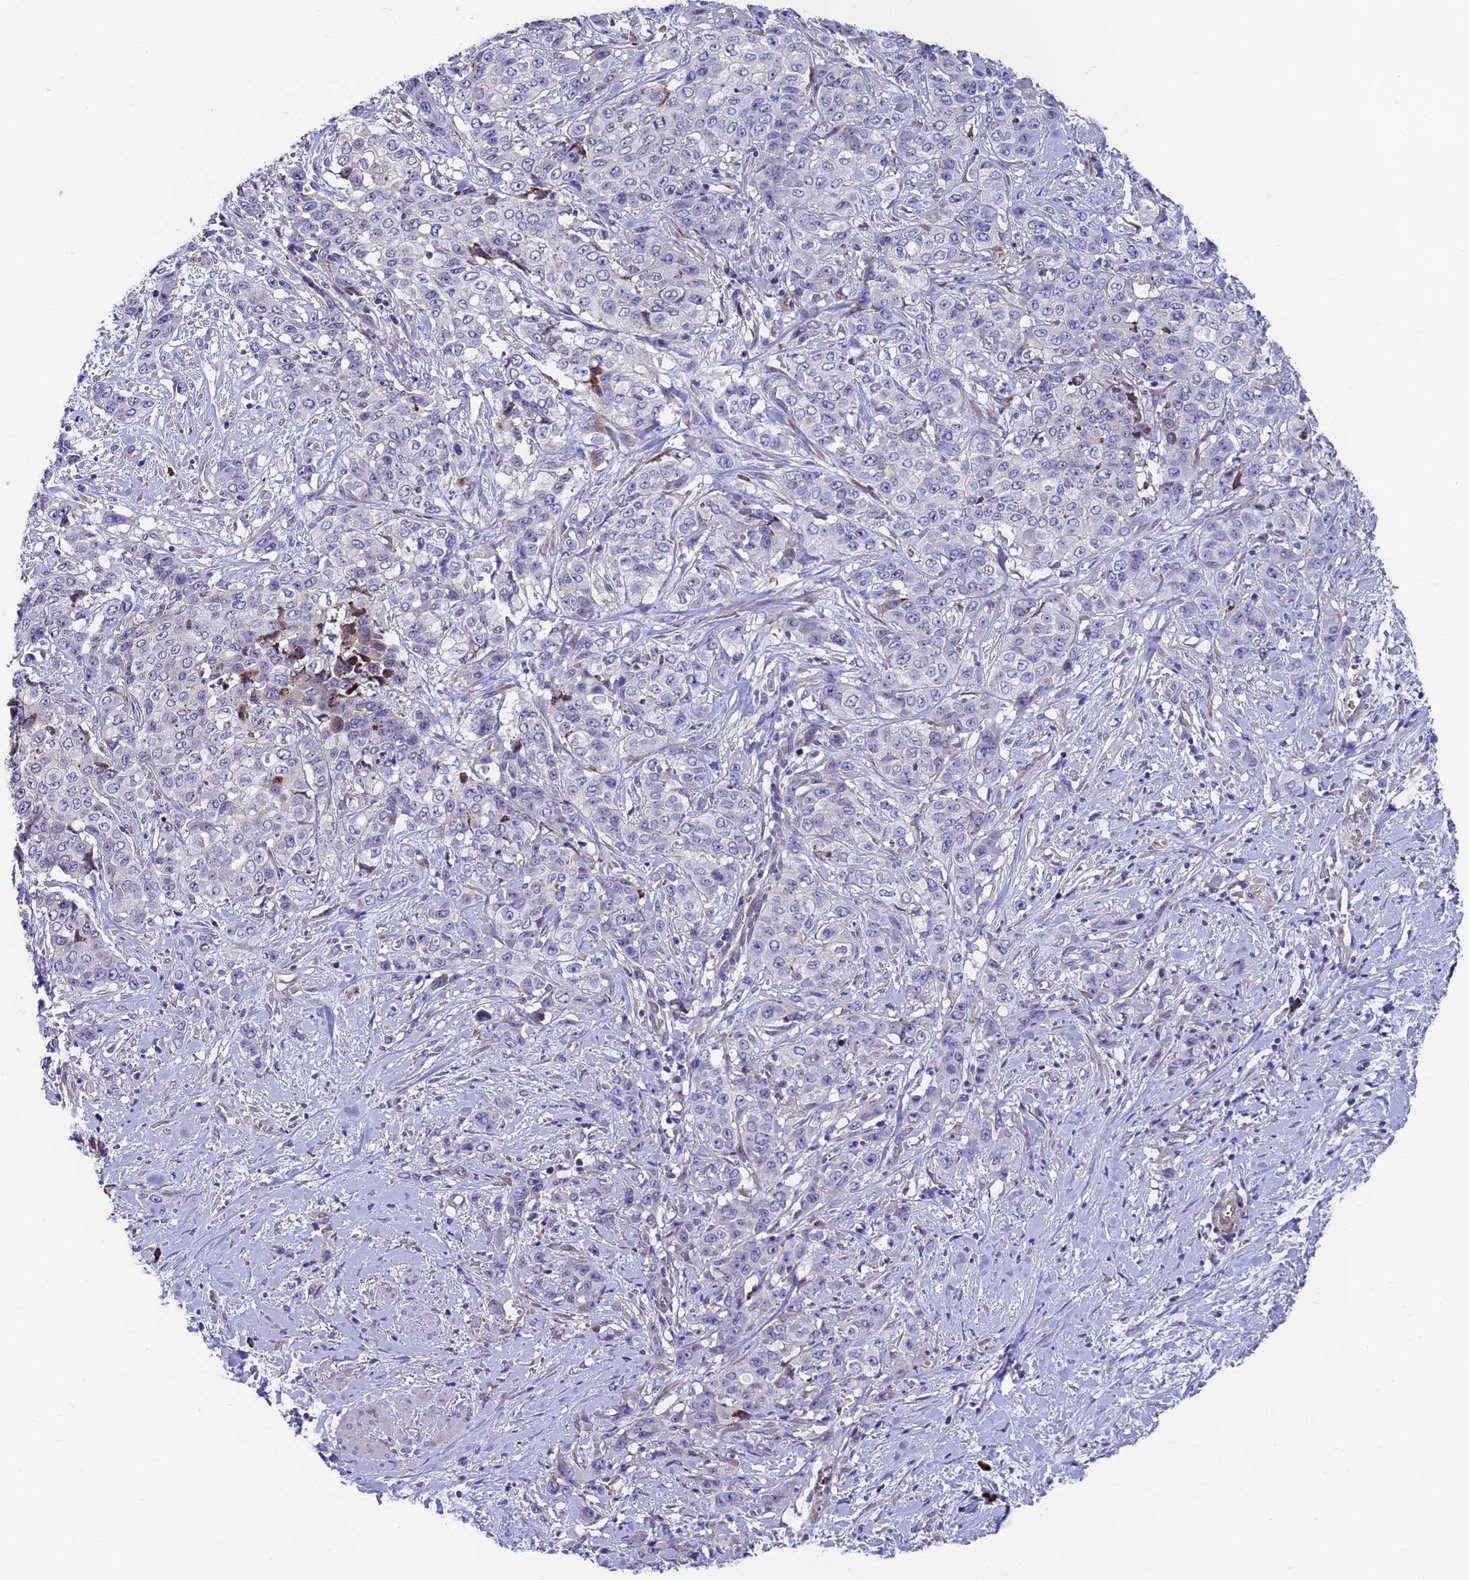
{"staining": {"intensity": "negative", "quantity": "none", "location": "none"}, "tissue": "stomach cancer", "cell_type": "Tumor cells", "image_type": "cancer", "snomed": [{"axis": "morphology", "description": "Adenocarcinoma, NOS"}, {"axis": "topography", "description": "Stomach, upper"}], "caption": "Protein analysis of stomach adenocarcinoma shows no significant staining in tumor cells. The staining was performed using DAB (3,3'-diaminobenzidine) to visualize the protein expression in brown, while the nuclei were stained in blue with hematoxylin (Magnification: 20x).", "gene": "MACIR", "patient": {"sex": "male", "age": 62}}